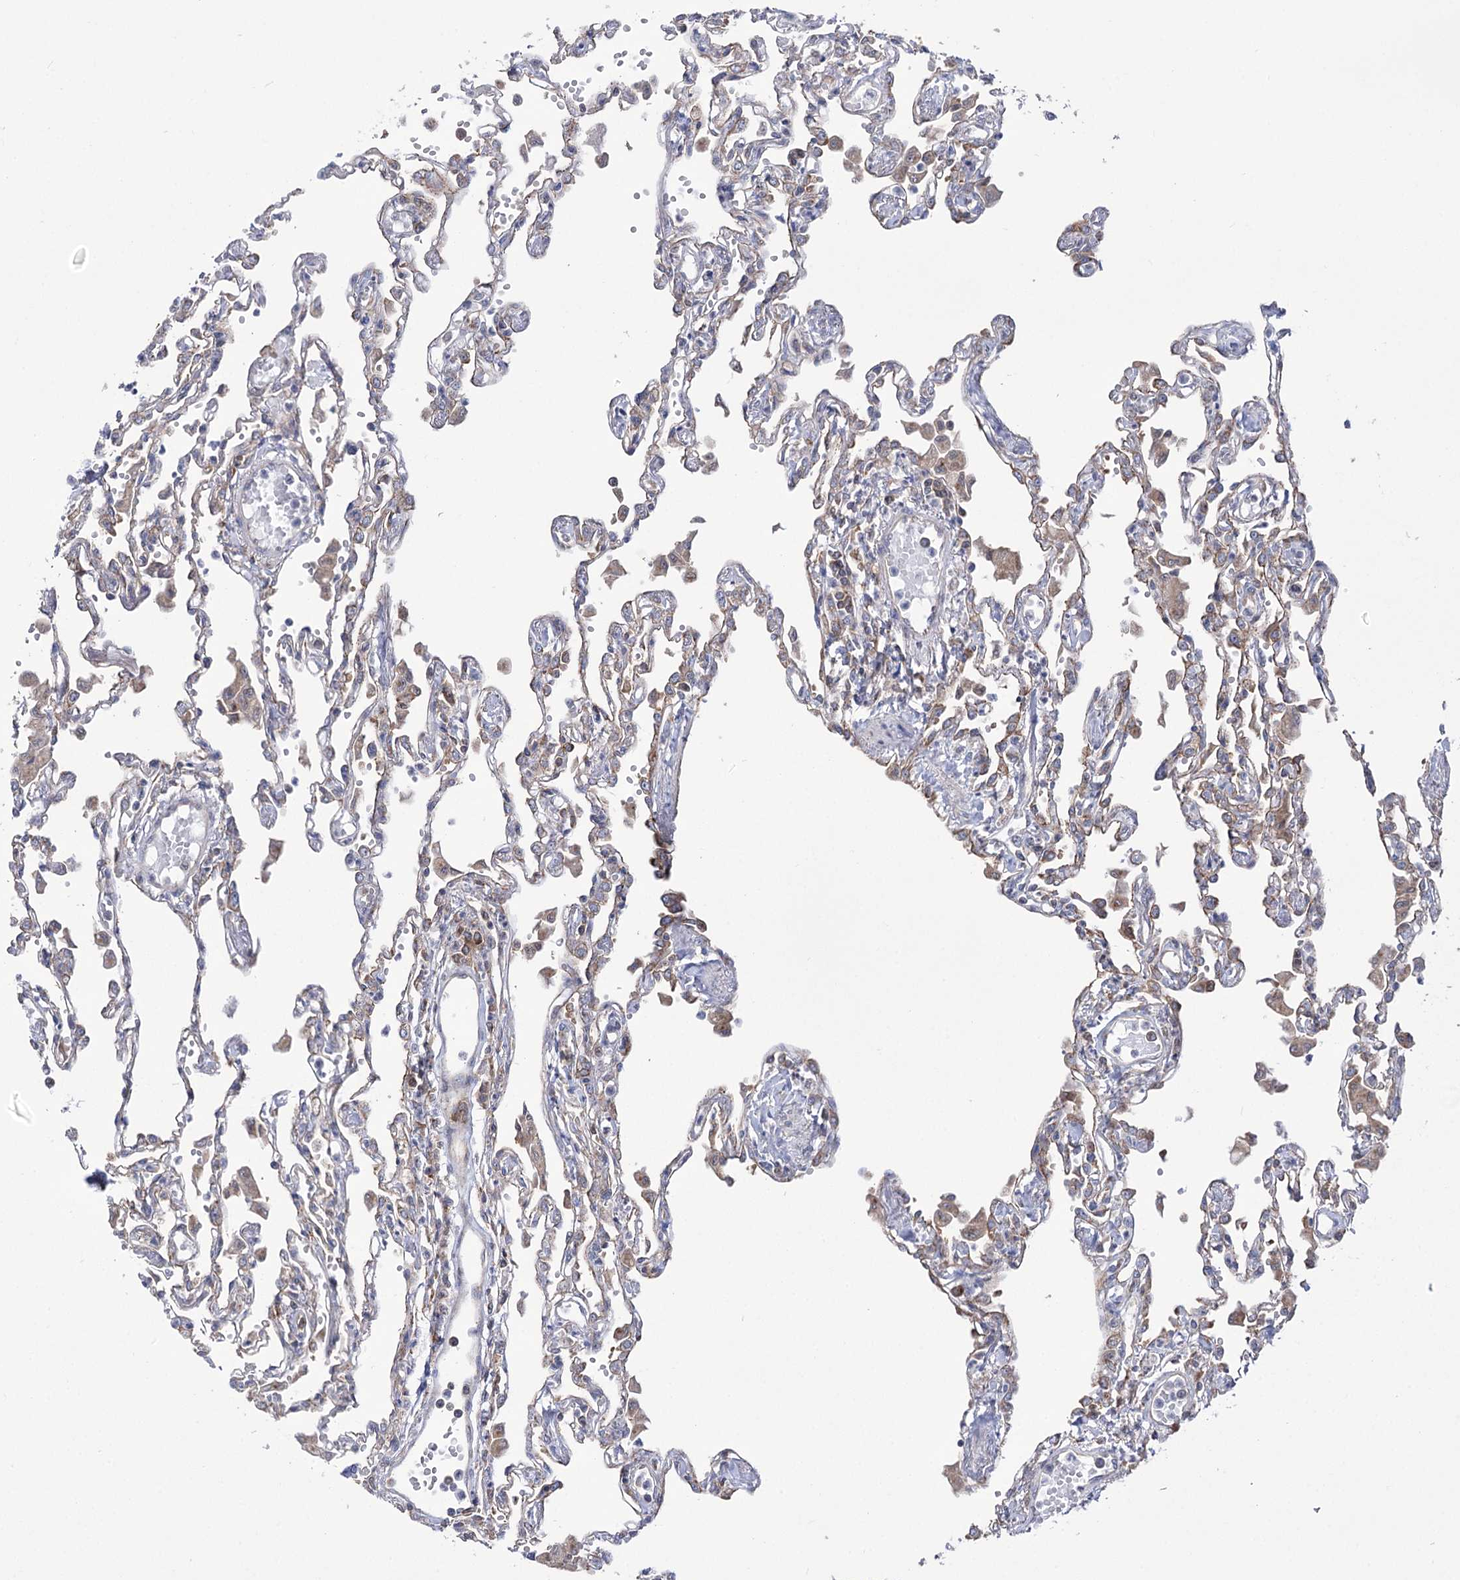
{"staining": {"intensity": "moderate", "quantity": "<25%", "location": "cytoplasmic/membranous"}, "tissue": "lung", "cell_type": "Alveolar cells", "image_type": "normal", "snomed": [{"axis": "morphology", "description": "Normal tissue, NOS"}, {"axis": "topography", "description": "Bronchus"}, {"axis": "topography", "description": "Lung"}], "caption": "This is an image of IHC staining of normal lung, which shows moderate staining in the cytoplasmic/membranous of alveolar cells.", "gene": "ZNF622", "patient": {"sex": "female", "age": 49}}